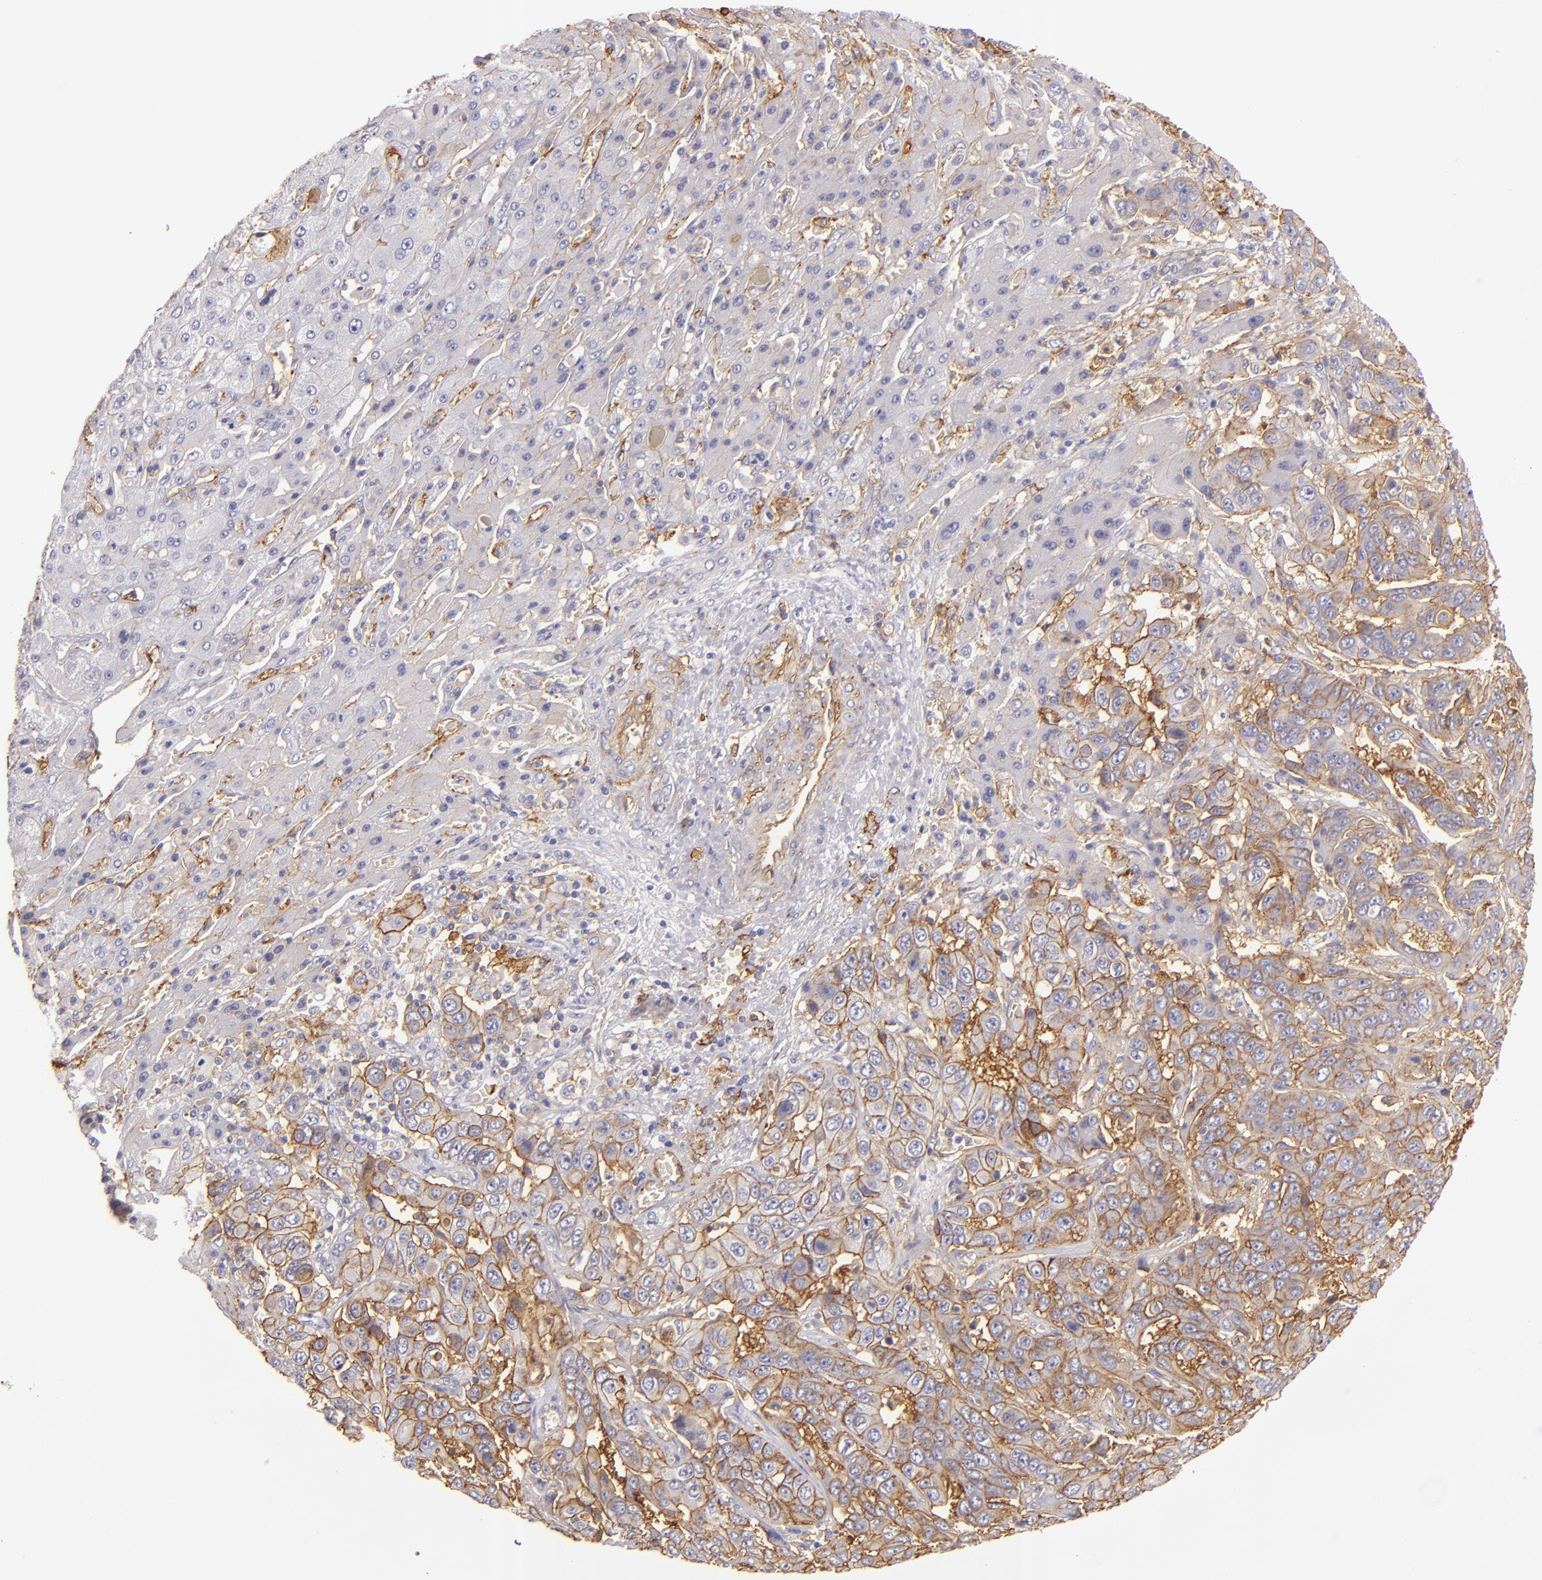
{"staining": {"intensity": "moderate", "quantity": "25%-75%", "location": "cytoplasmic/membranous"}, "tissue": "liver cancer", "cell_type": "Tumor cells", "image_type": "cancer", "snomed": [{"axis": "morphology", "description": "Cholangiocarcinoma"}, {"axis": "topography", "description": "Liver"}], "caption": "Protein expression analysis of human liver cancer (cholangiocarcinoma) reveals moderate cytoplasmic/membranous expression in about 25%-75% of tumor cells.", "gene": "CD9", "patient": {"sex": "female", "age": 52}}